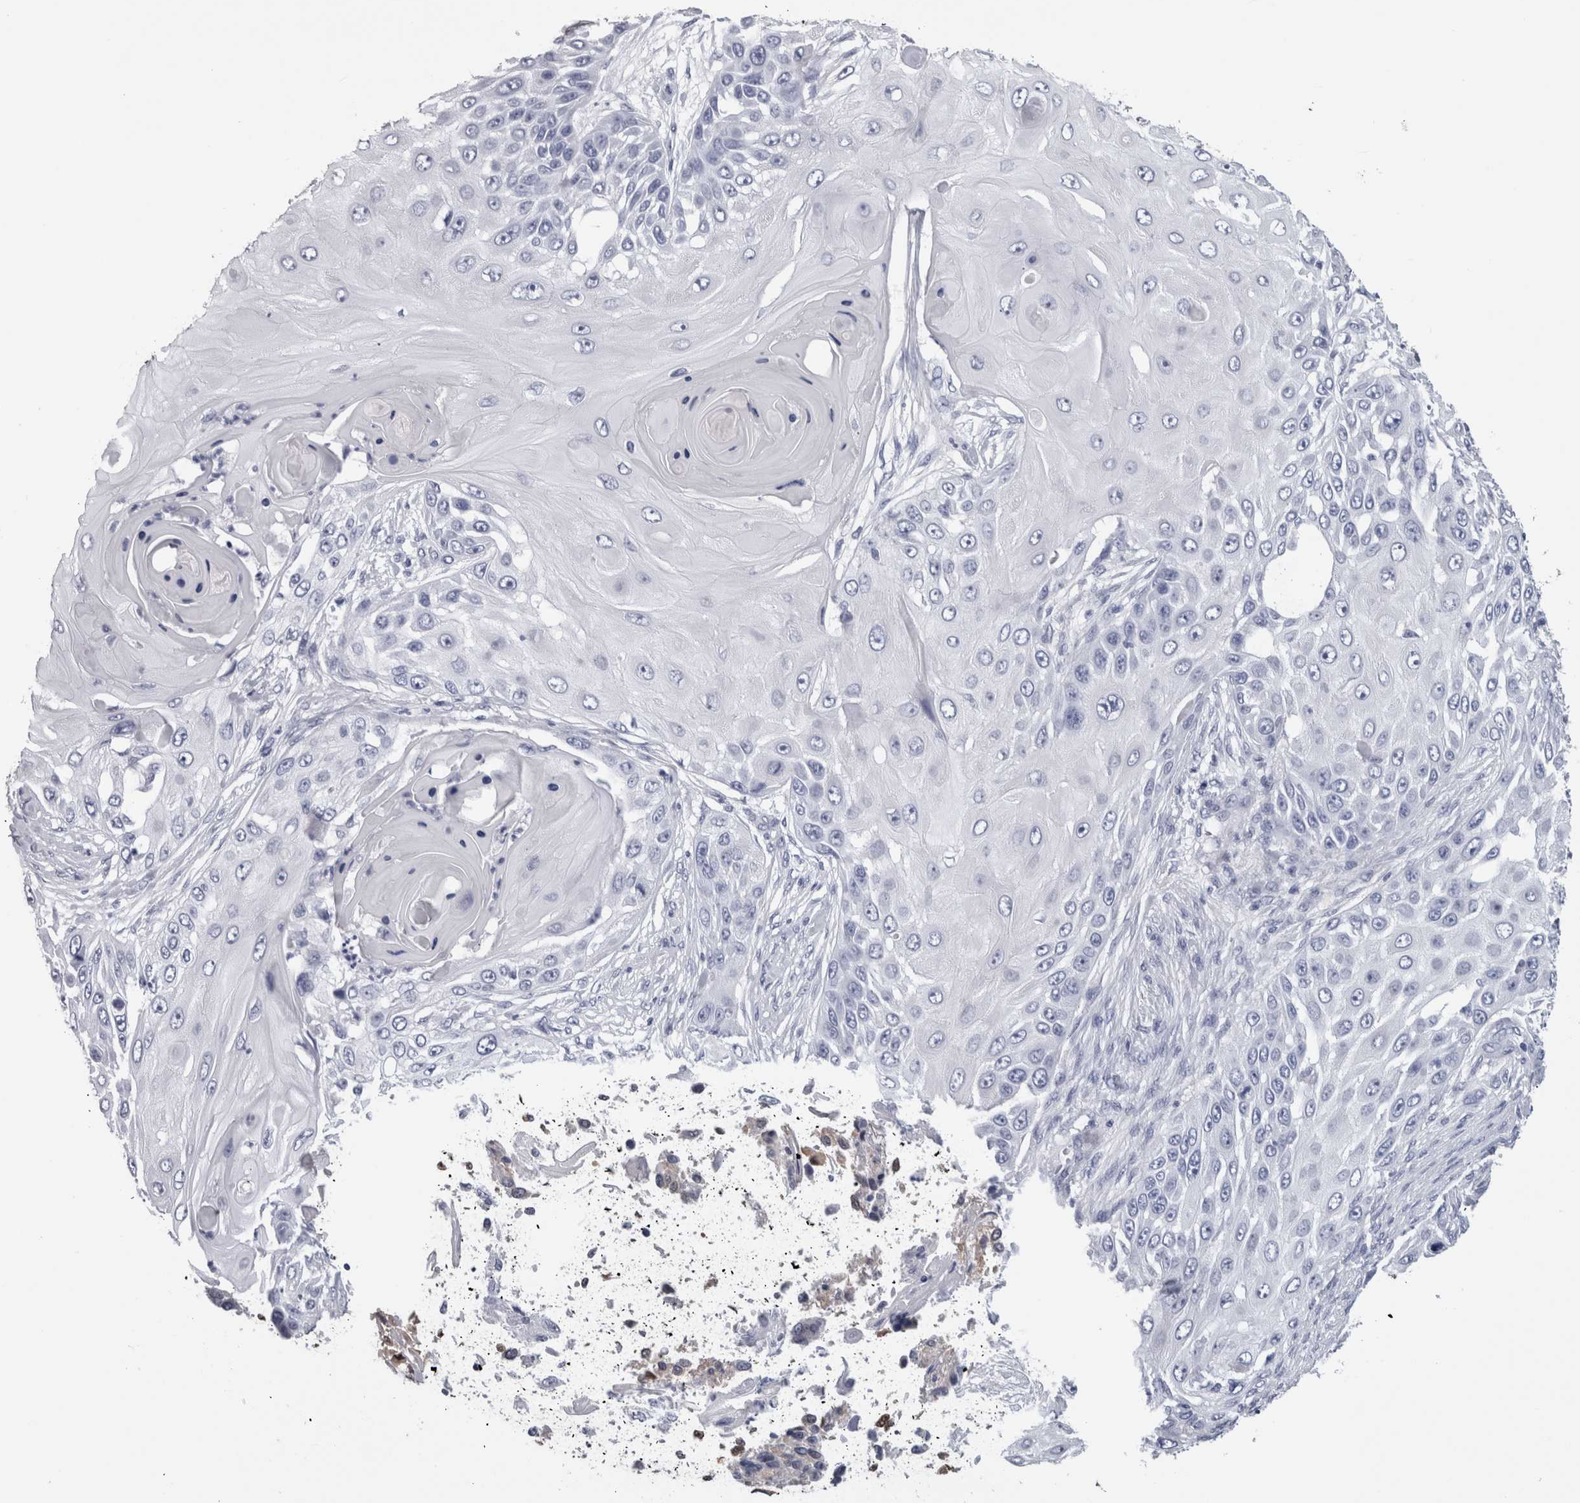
{"staining": {"intensity": "negative", "quantity": "none", "location": "none"}, "tissue": "skin cancer", "cell_type": "Tumor cells", "image_type": "cancer", "snomed": [{"axis": "morphology", "description": "Squamous cell carcinoma, NOS"}, {"axis": "topography", "description": "Skin"}], "caption": "Micrograph shows no significant protein expression in tumor cells of skin cancer.", "gene": "CA8", "patient": {"sex": "female", "age": 44}}